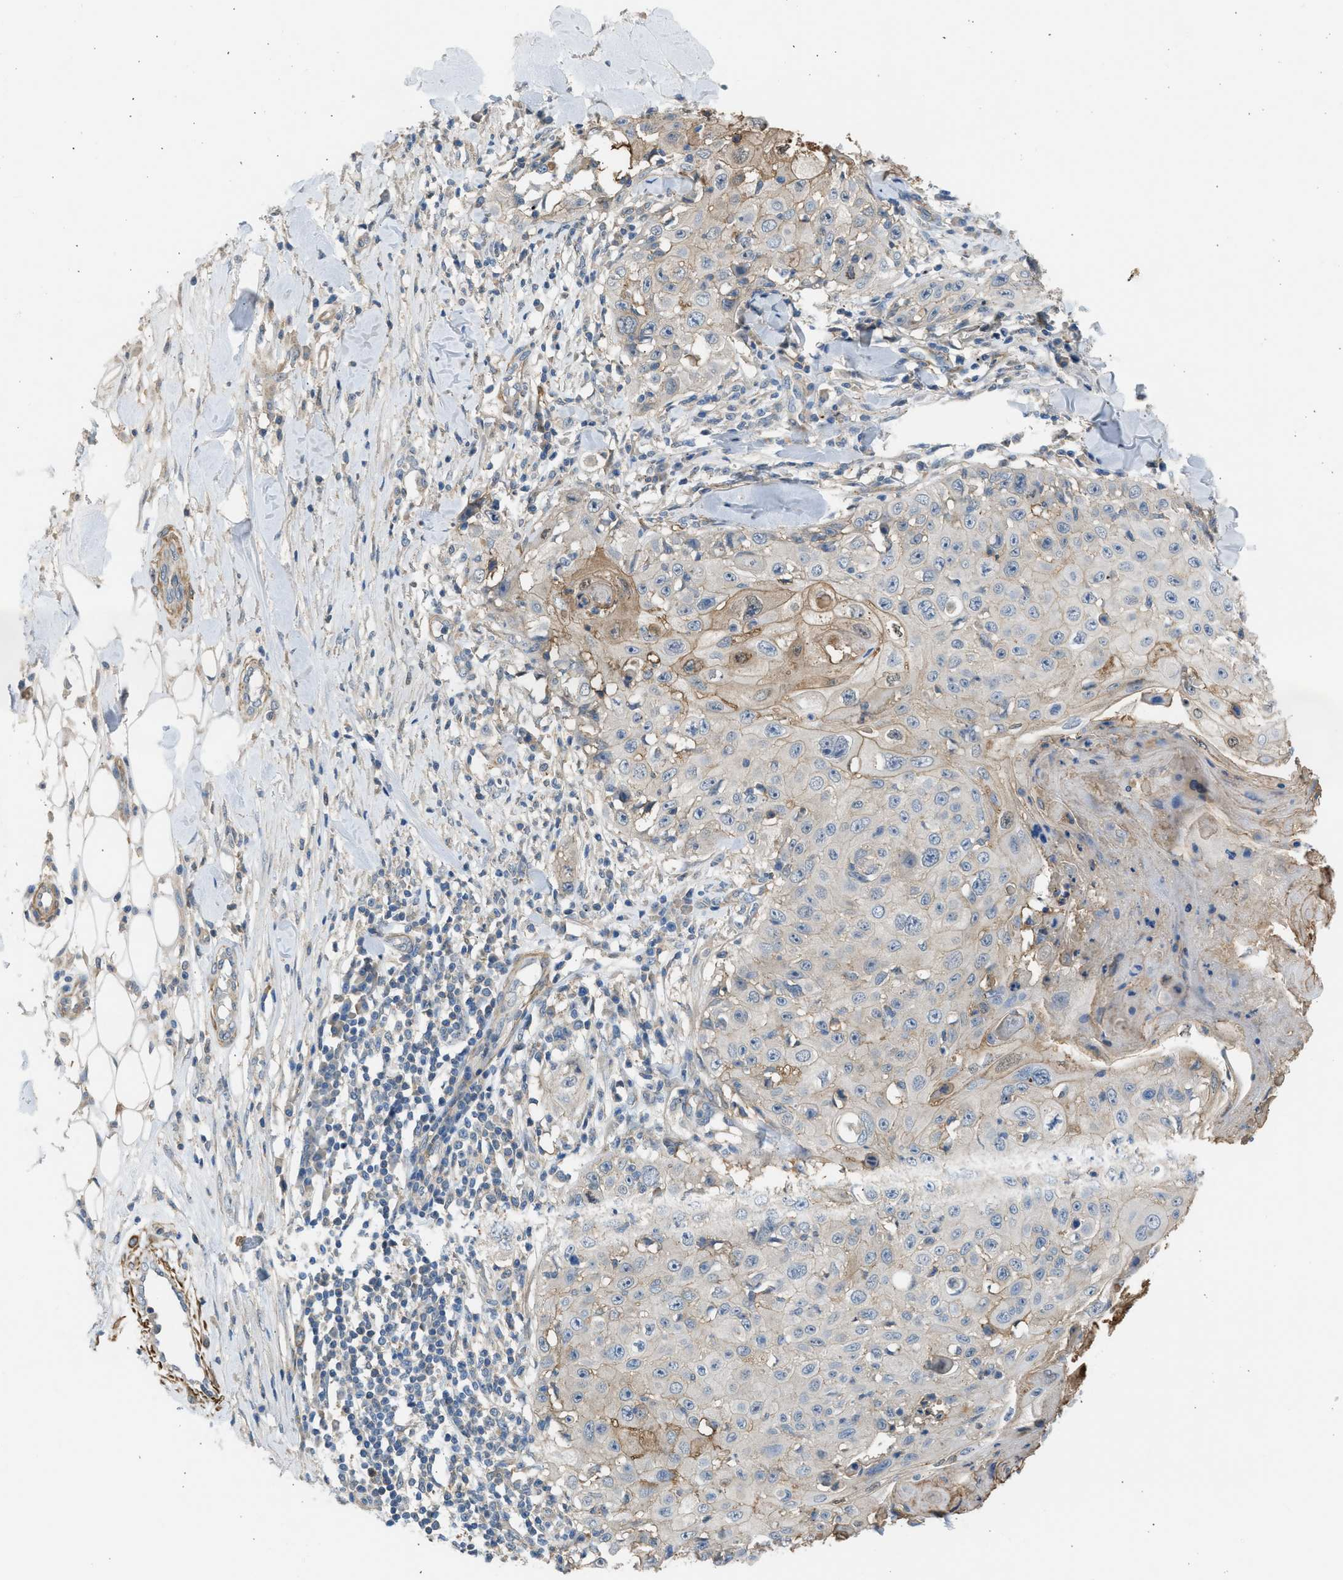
{"staining": {"intensity": "moderate", "quantity": "<25%", "location": "cytoplasmic/membranous"}, "tissue": "skin cancer", "cell_type": "Tumor cells", "image_type": "cancer", "snomed": [{"axis": "morphology", "description": "Squamous cell carcinoma, NOS"}, {"axis": "topography", "description": "Skin"}], "caption": "This image shows IHC staining of squamous cell carcinoma (skin), with low moderate cytoplasmic/membranous expression in approximately <25% of tumor cells.", "gene": "PCNX3", "patient": {"sex": "male", "age": 86}}